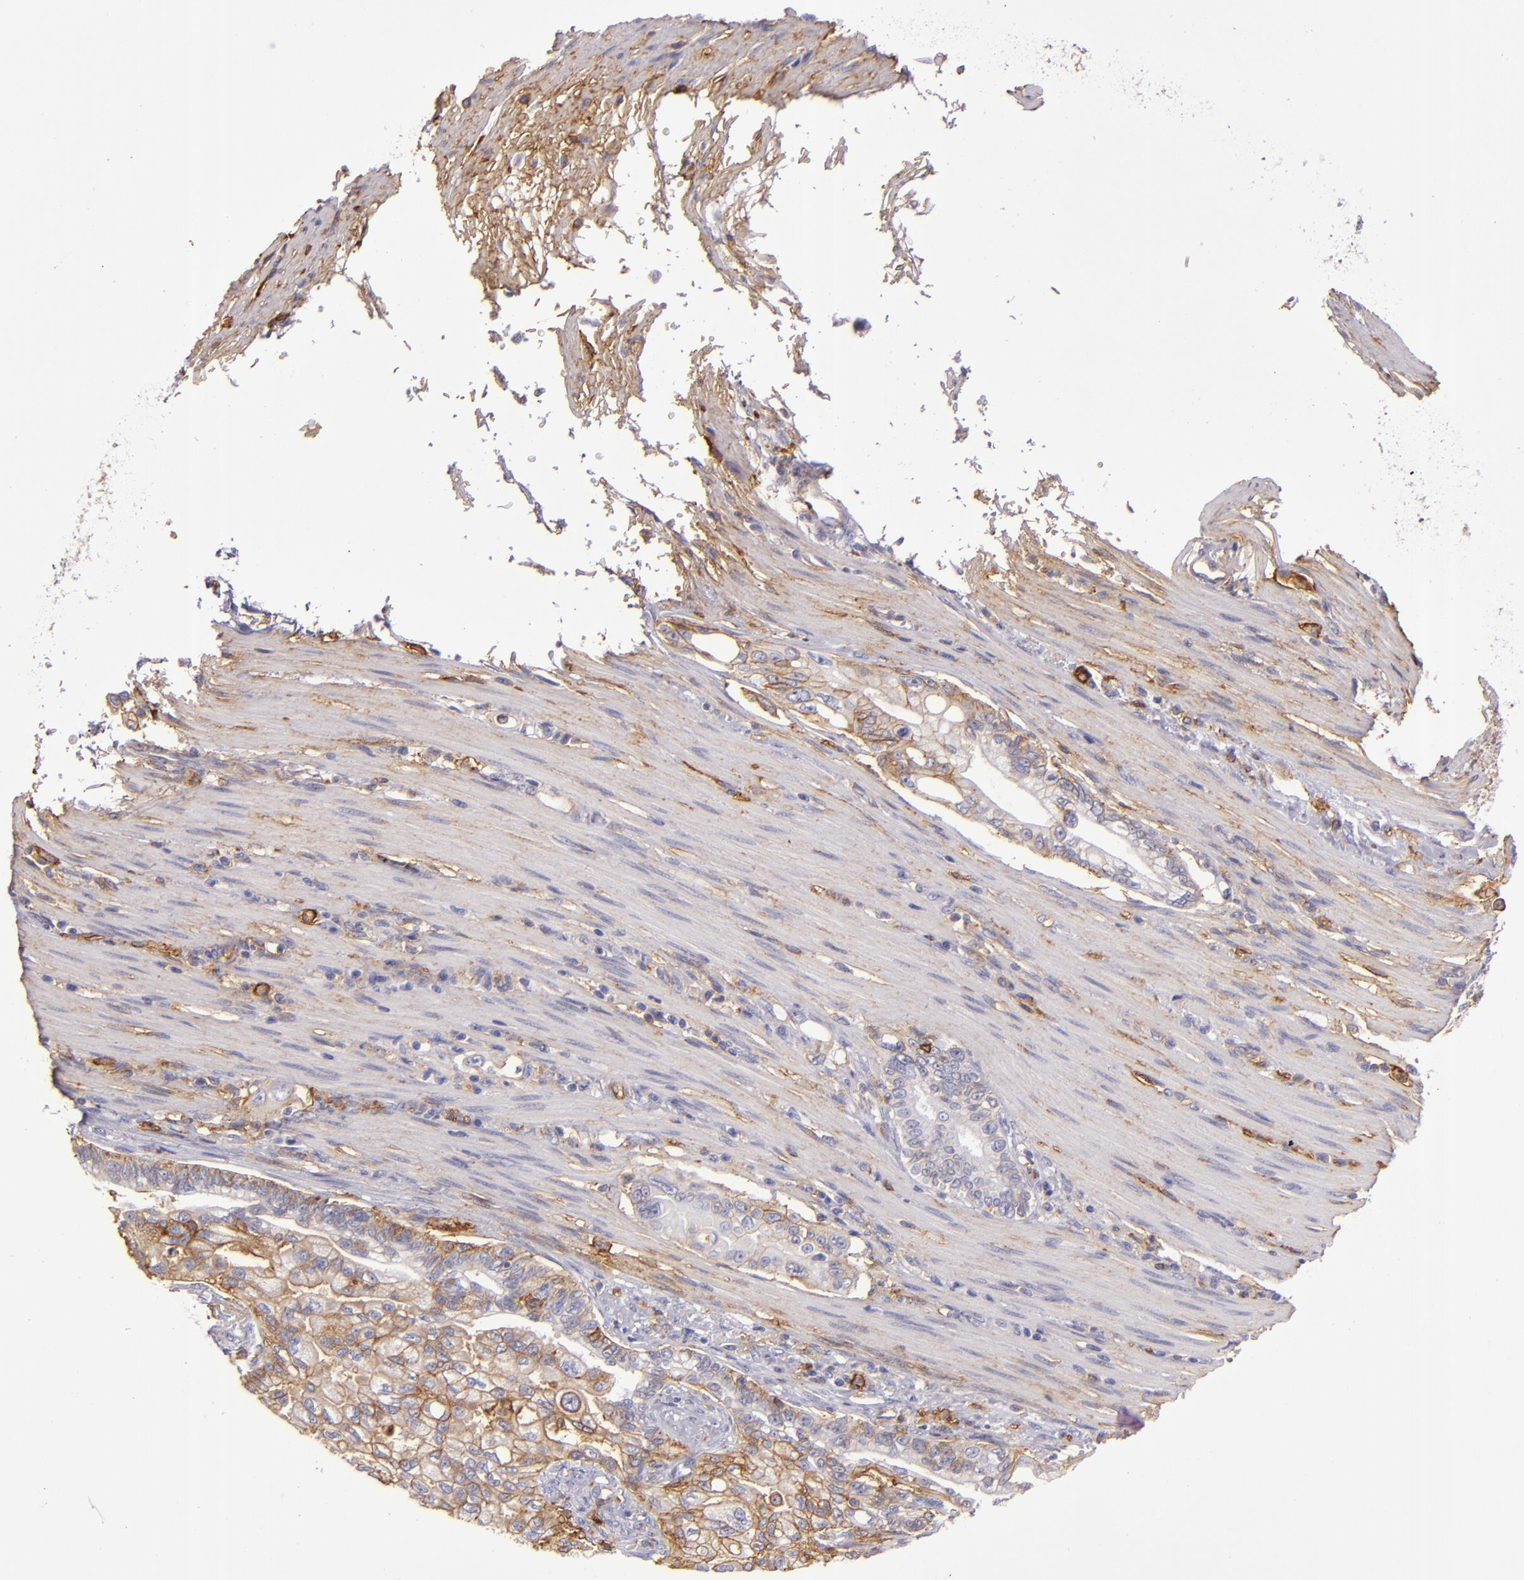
{"staining": {"intensity": "moderate", "quantity": ">75%", "location": "cytoplasmic/membranous"}, "tissue": "pancreatic cancer", "cell_type": "Tumor cells", "image_type": "cancer", "snomed": [{"axis": "morphology", "description": "Normal tissue, NOS"}, {"axis": "topography", "description": "Pancreas"}], "caption": "This is a micrograph of immunohistochemistry (IHC) staining of pancreatic cancer, which shows moderate expression in the cytoplasmic/membranous of tumor cells.", "gene": "CD9", "patient": {"sex": "male", "age": 42}}